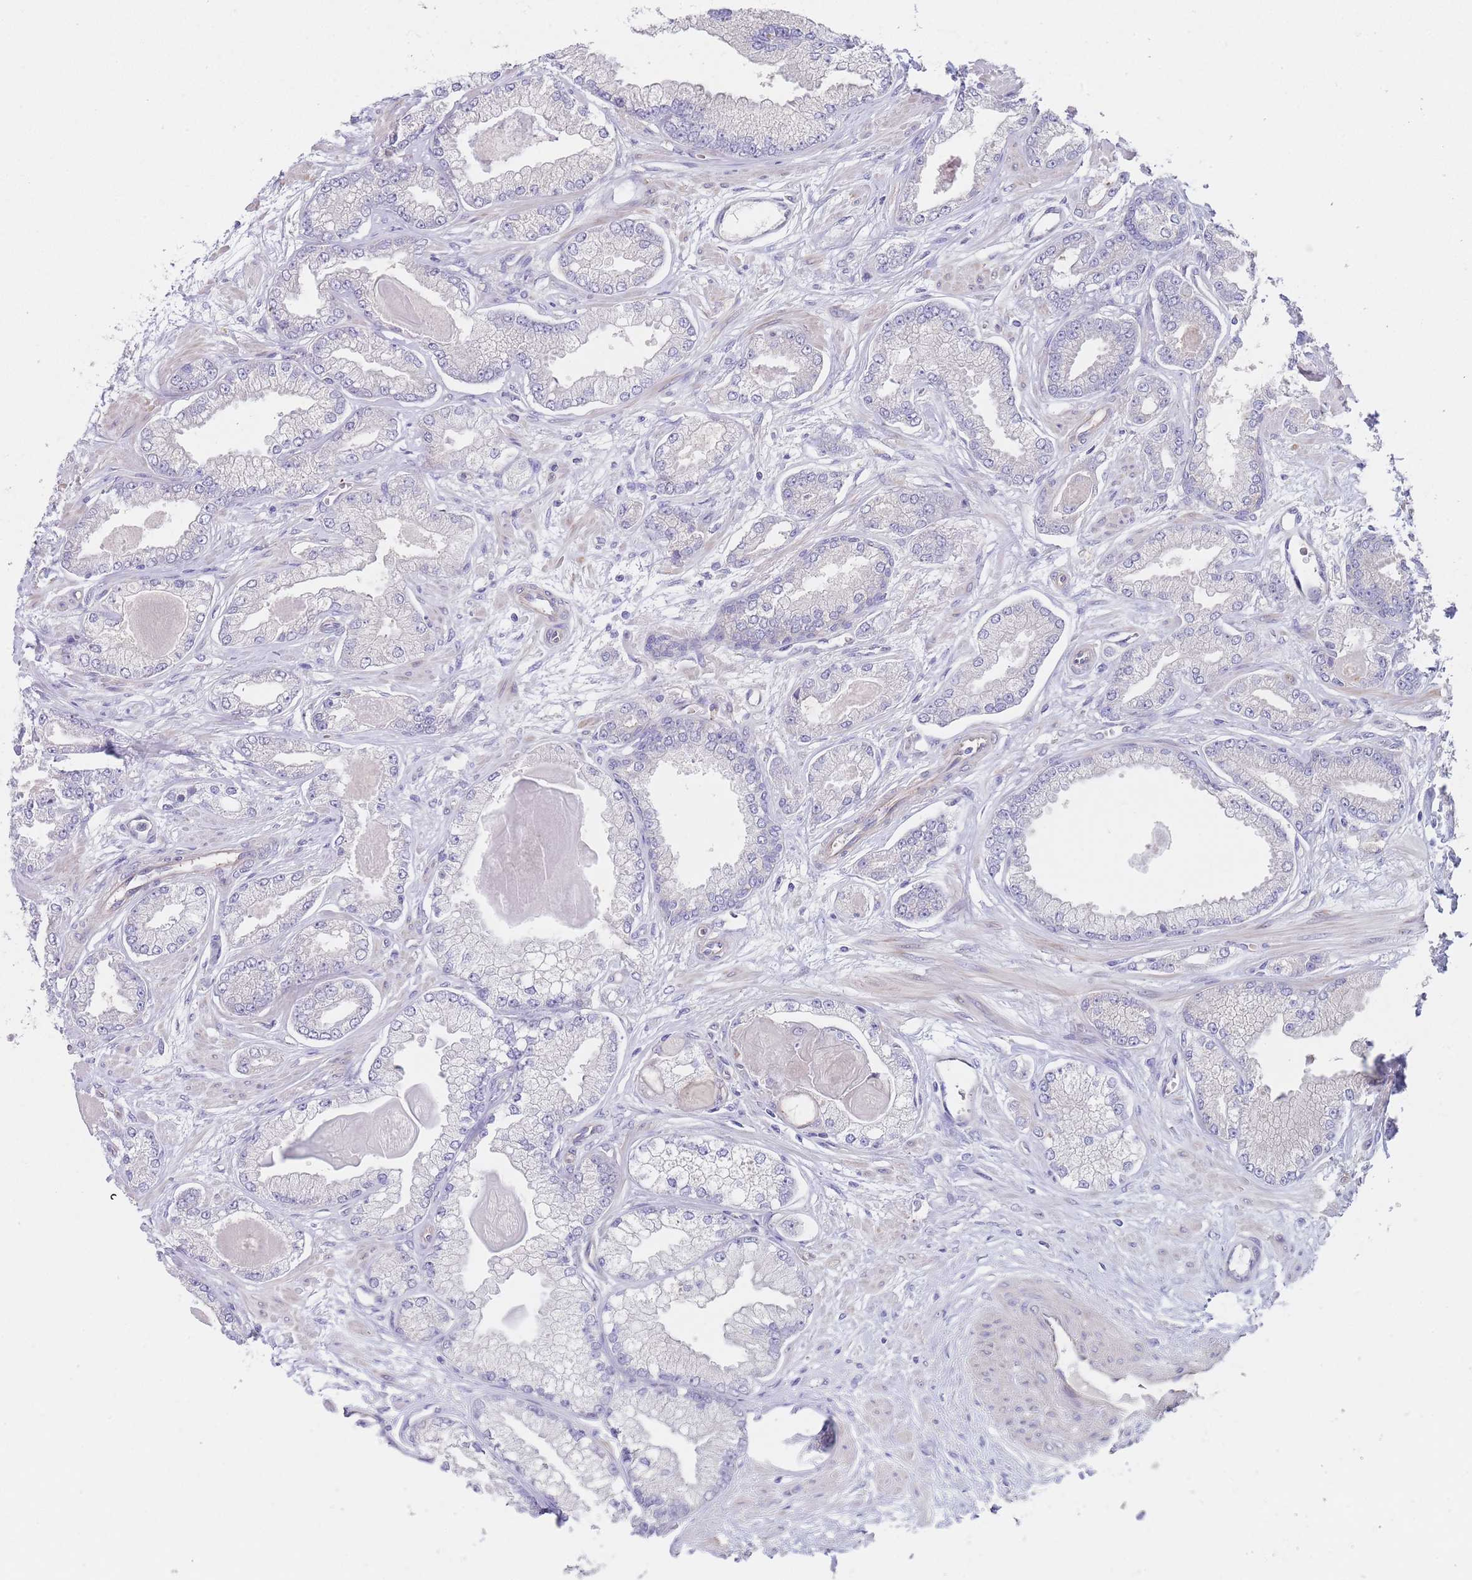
{"staining": {"intensity": "negative", "quantity": "none", "location": "none"}, "tissue": "prostate cancer", "cell_type": "Tumor cells", "image_type": "cancer", "snomed": [{"axis": "morphology", "description": "Adenocarcinoma, Low grade"}, {"axis": "topography", "description": "Prostate"}], "caption": "This is an immunohistochemistry micrograph of human low-grade adenocarcinoma (prostate). There is no expression in tumor cells.", "gene": "ZNF281", "patient": {"sex": "male", "age": 64}}